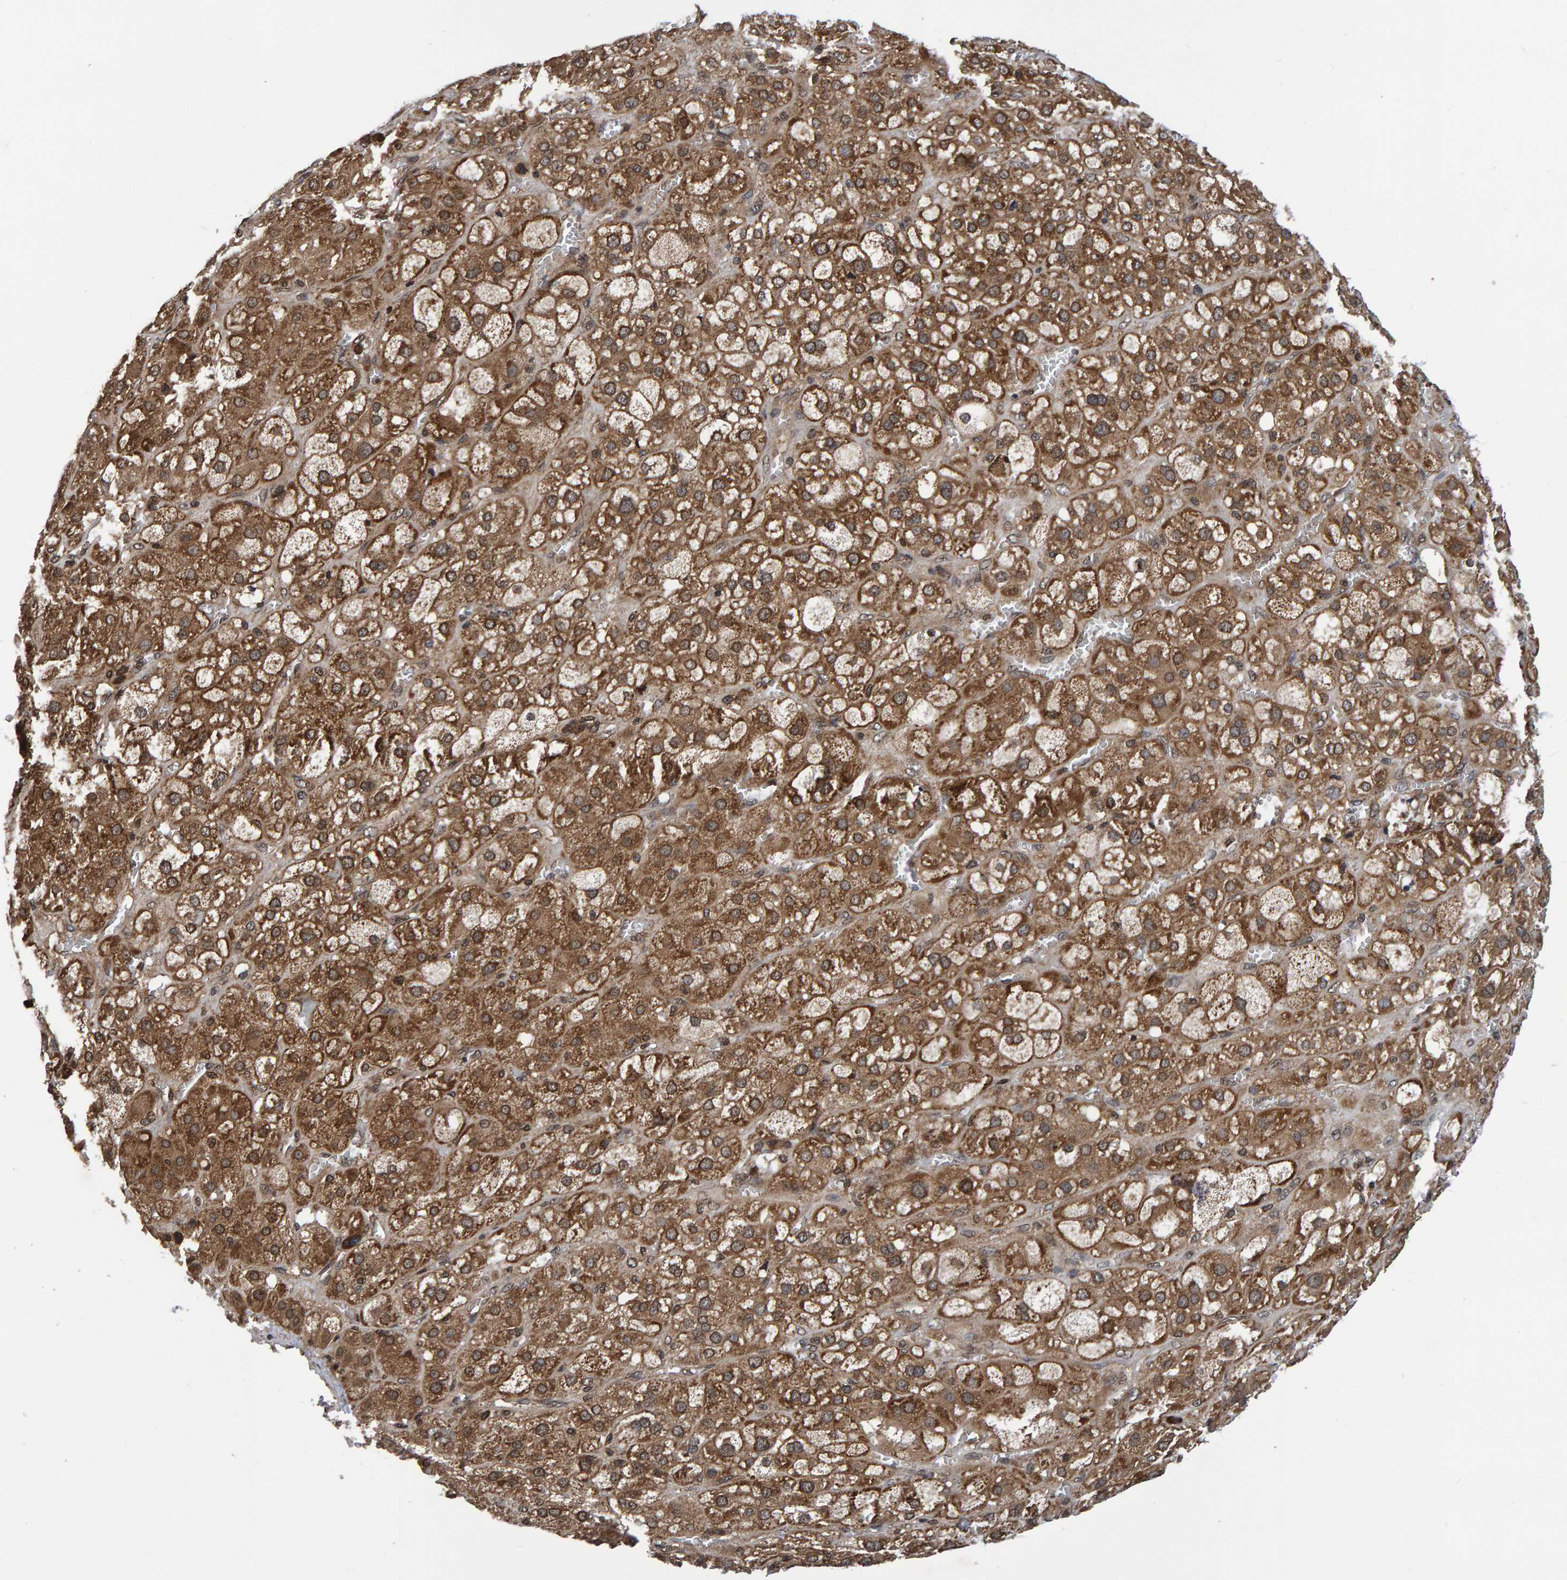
{"staining": {"intensity": "moderate", "quantity": ">75%", "location": "cytoplasmic/membranous"}, "tissue": "adrenal gland", "cell_type": "Glandular cells", "image_type": "normal", "snomed": [{"axis": "morphology", "description": "Normal tissue, NOS"}, {"axis": "topography", "description": "Adrenal gland"}], "caption": "Immunohistochemistry (IHC) micrograph of unremarkable adrenal gland: adrenal gland stained using immunohistochemistry shows medium levels of moderate protein expression localized specifically in the cytoplasmic/membranous of glandular cells, appearing as a cytoplasmic/membranous brown color.", "gene": "GAB2", "patient": {"sex": "female", "age": 47}}